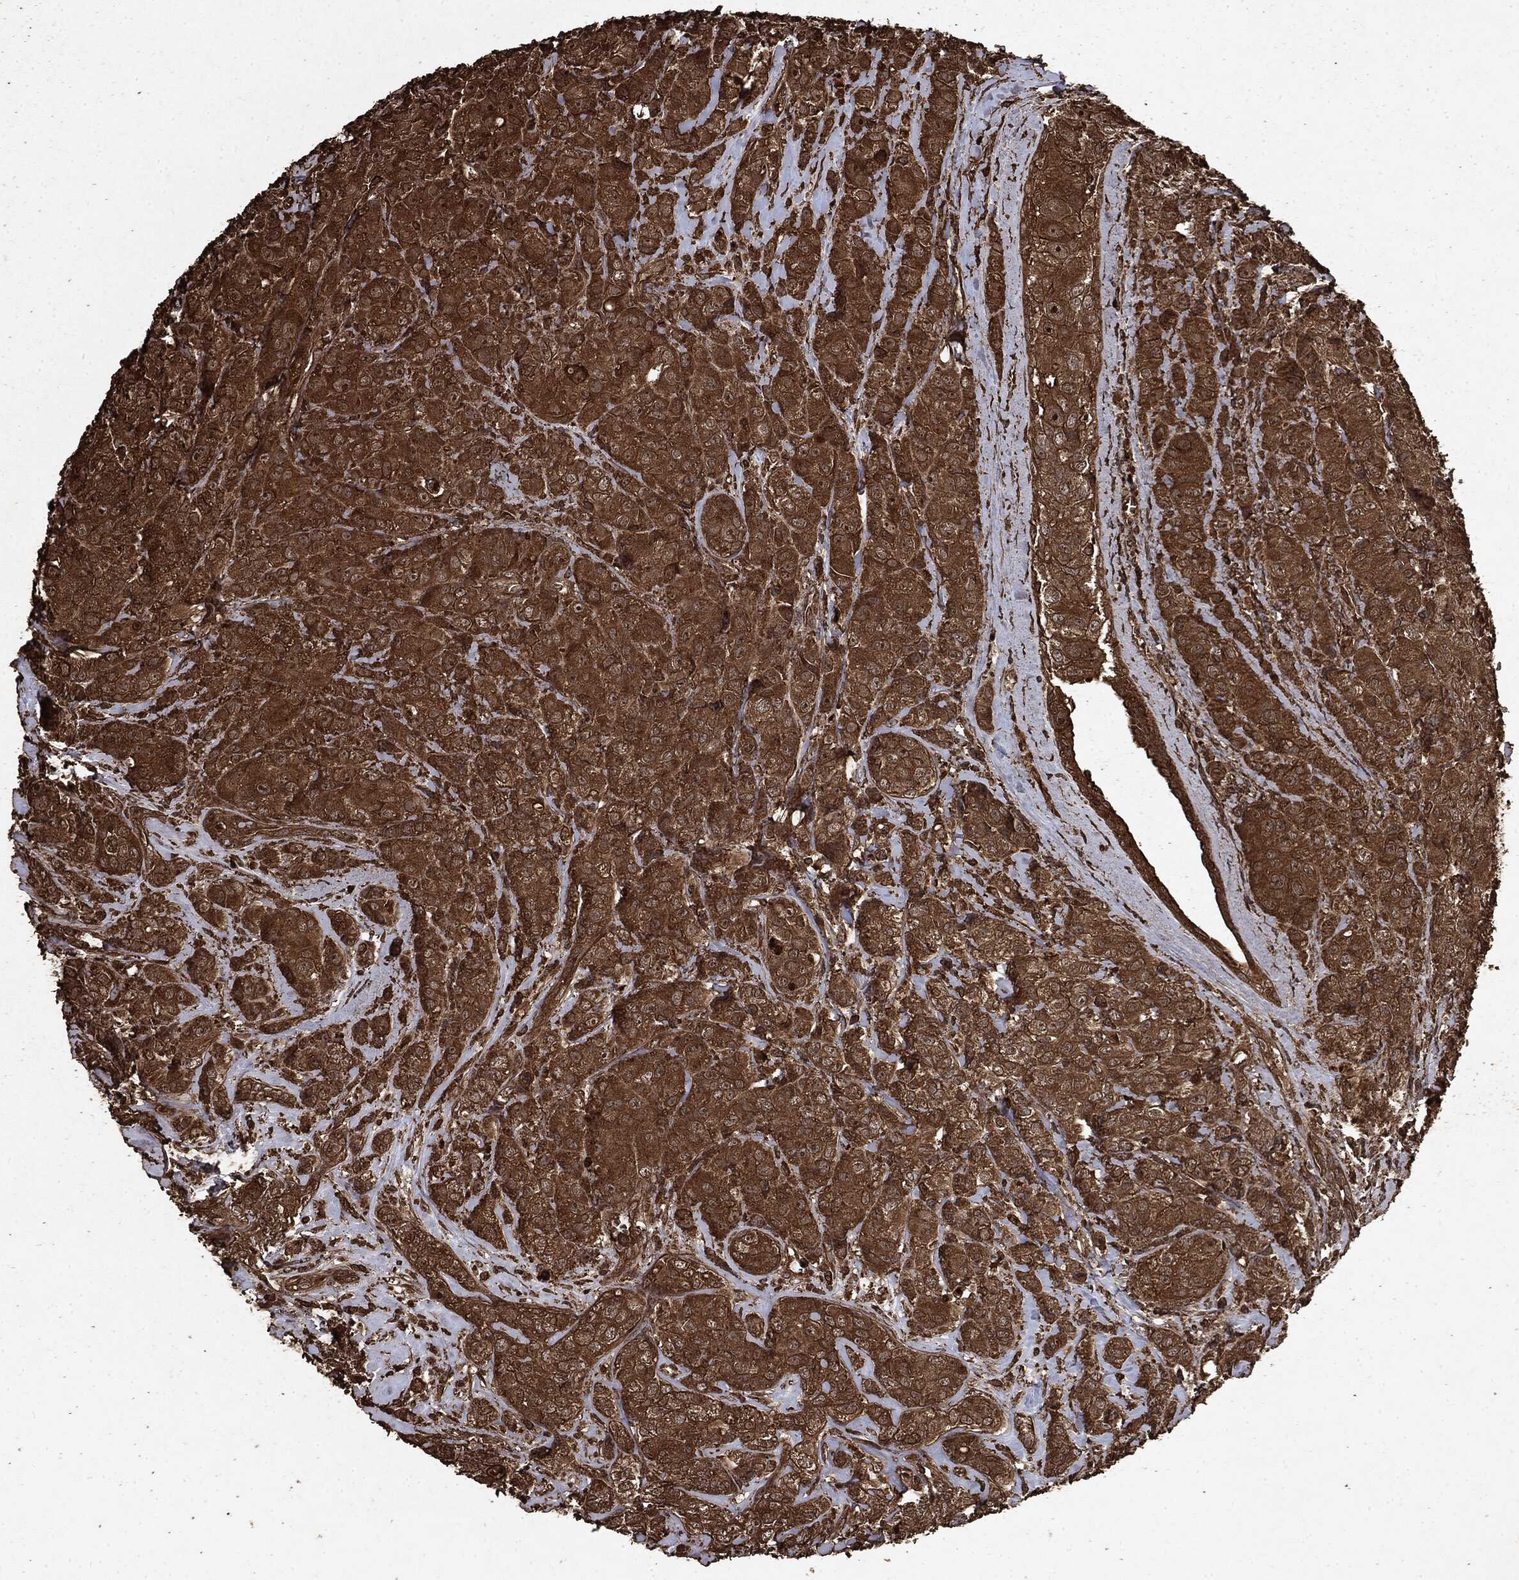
{"staining": {"intensity": "strong", "quantity": ">75%", "location": "cytoplasmic/membranous"}, "tissue": "breast cancer", "cell_type": "Tumor cells", "image_type": "cancer", "snomed": [{"axis": "morphology", "description": "Normal tissue, NOS"}, {"axis": "morphology", "description": "Duct carcinoma"}, {"axis": "topography", "description": "Breast"}], "caption": "A photomicrograph showing strong cytoplasmic/membranous staining in approximately >75% of tumor cells in infiltrating ductal carcinoma (breast), as visualized by brown immunohistochemical staining.", "gene": "ARAF", "patient": {"sex": "female", "age": 43}}